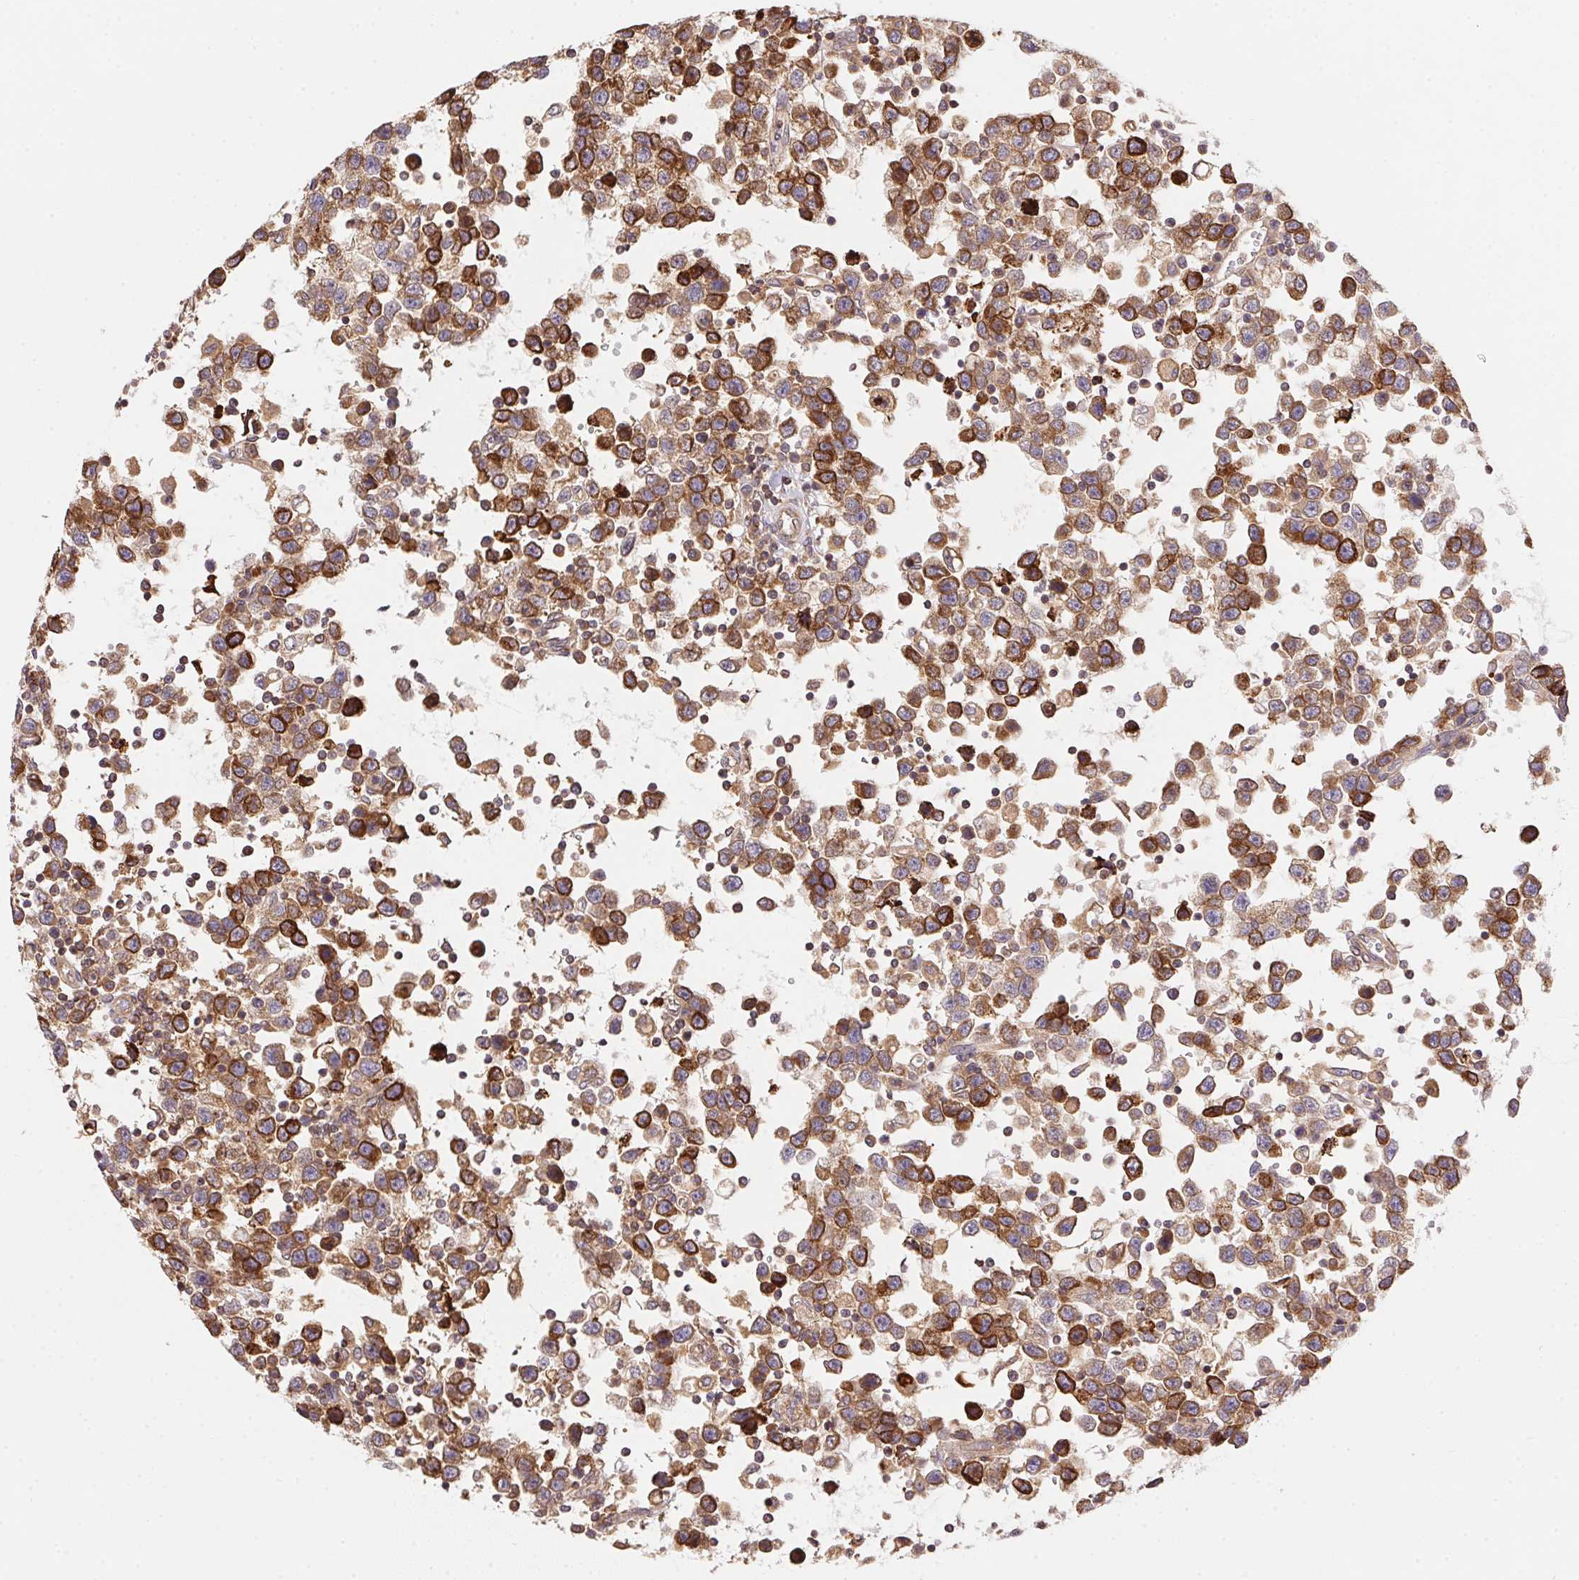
{"staining": {"intensity": "moderate", "quantity": ">75%", "location": "cytoplasmic/membranous"}, "tissue": "testis cancer", "cell_type": "Tumor cells", "image_type": "cancer", "snomed": [{"axis": "morphology", "description": "Seminoma, NOS"}, {"axis": "topography", "description": "Testis"}], "caption": "The image demonstrates a brown stain indicating the presence of a protein in the cytoplasmic/membranous of tumor cells in seminoma (testis).", "gene": "MEX3D", "patient": {"sex": "male", "age": 34}}